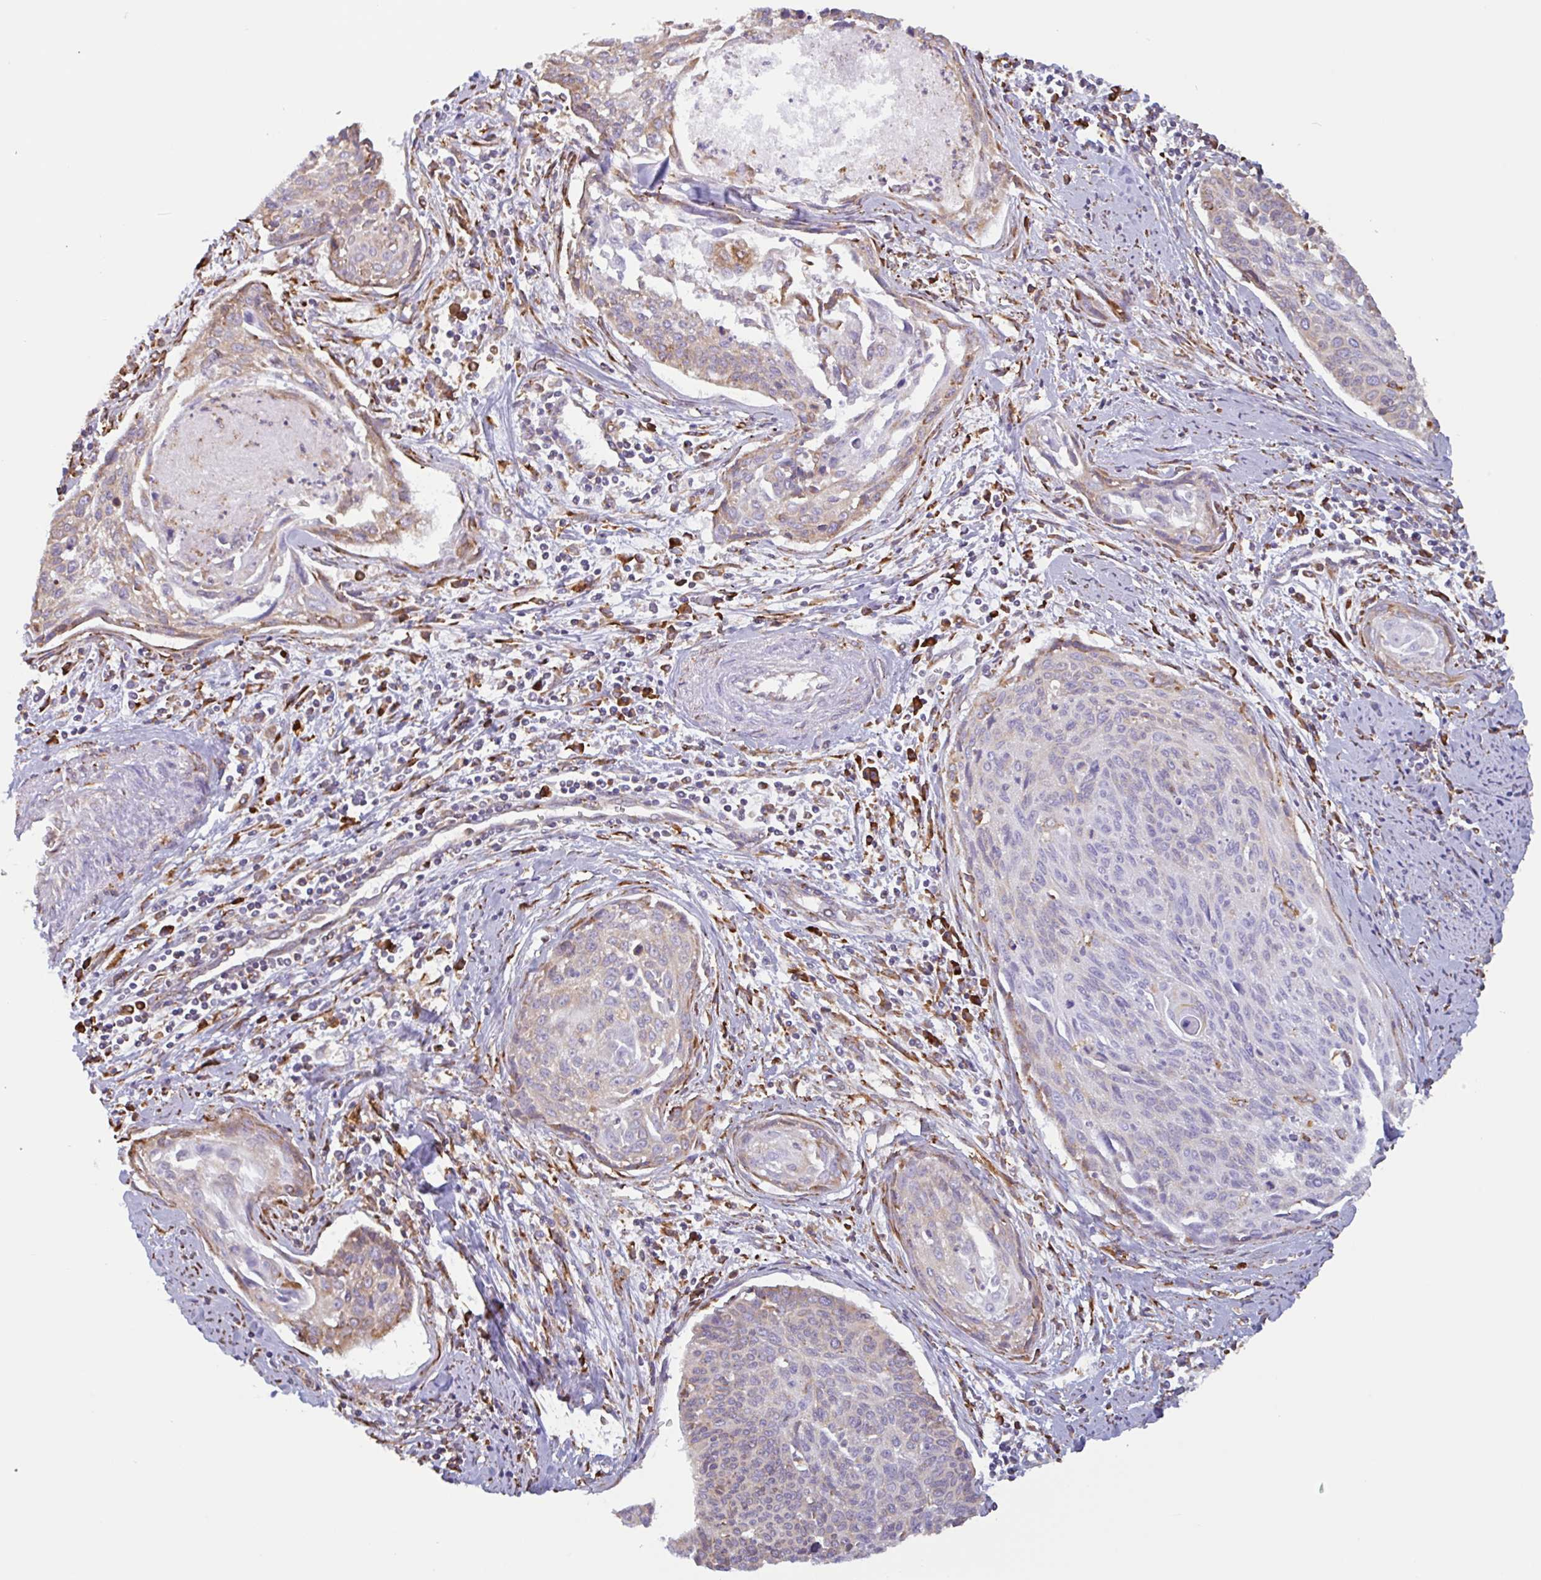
{"staining": {"intensity": "weak", "quantity": "<25%", "location": "cytoplasmic/membranous"}, "tissue": "cervical cancer", "cell_type": "Tumor cells", "image_type": "cancer", "snomed": [{"axis": "morphology", "description": "Squamous cell carcinoma, NOS"}, {"axis": "topography", "description": "Cervix"}], "caption": "DAB immunohistochemical staining of cervical cancer demonstrates no significant expression in tumor cells. (Brightfield microscopy of DAB (3,3'-diaminobenzidine) immunohistochemistry at high magnification).", "gene": "DOK4", "patient": {"sex": "female", "age": 55}}